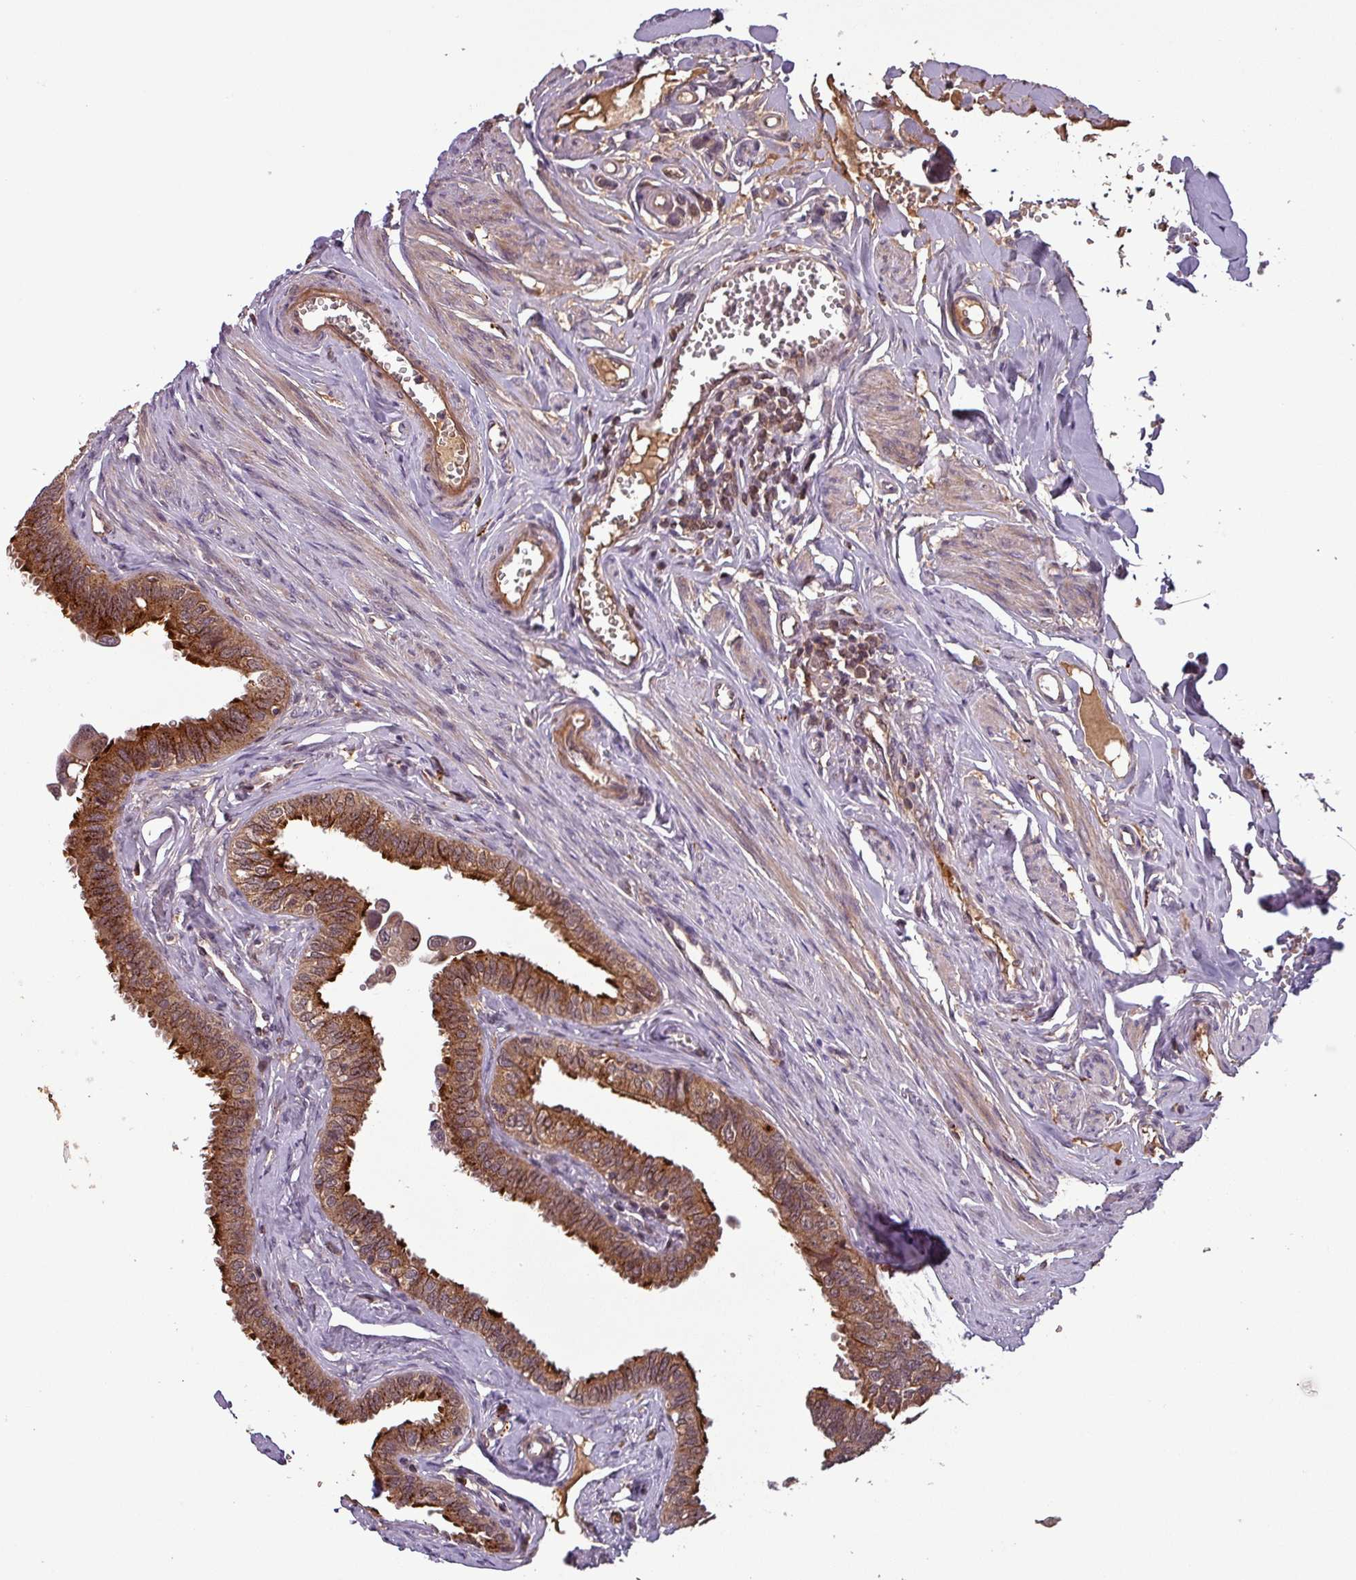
{"staining": {"intensity": "strong", "quantity": ">75%", "location": "cytoplasmic/membranous"}, "tissue": "fallopian tube", "cell_type": "Glandular cells", "image_type": "normal", "snomed": [{"axis": "morphology", "description": "Normal tissue, NOS"}, {"axis": "morphology", "description": "Carcinoma, NOS"}, {"axis": "topography", "description": "Fallopian tube"}, {"axis": "topography", "description": "Ovary"}], "caption": "A high amount of strong cytoplasmic/membranous expression is present in approximately >75% of glandular cells in normal fallopian tube.", "gene": "PUS1", "patient": {"sex": "female", "age": 59}}